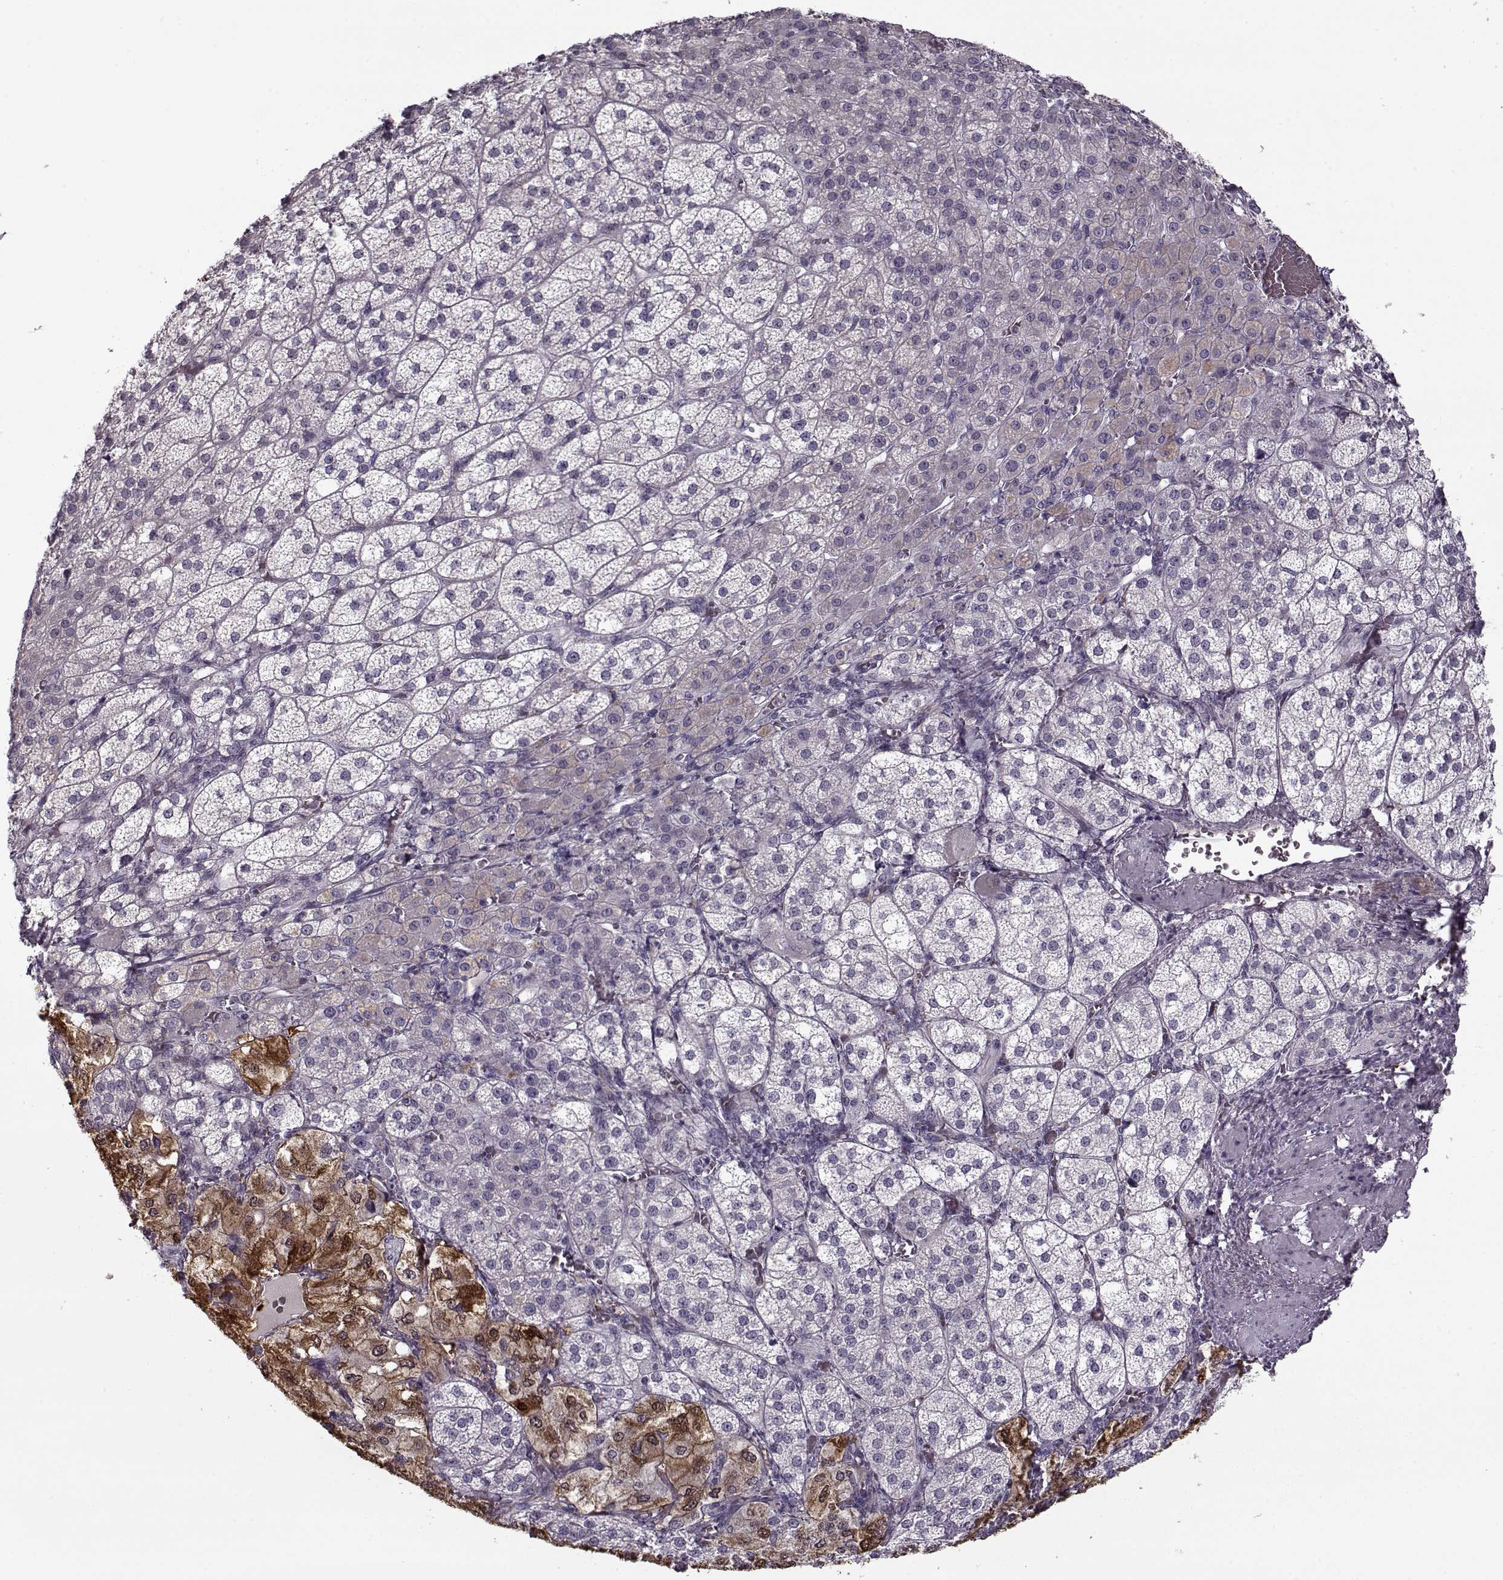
{"staining": {"intensity": "strong", "quantity": "25%-75%", "location": "cytoplasmic/membranous"}, "tissue": "adrenal gland", "cell_type": "Glandular cells", "image_type": "normal", "snomed": [{"axis": "morphology", "description": "Normal tissue, NOS"}, {"axis": "topography", "description": "Adrenal gland"}], "caption": "This image reveals unremarkable adrenal gland stained with immunohistochemistry to label a protein in brown. The cytoplasmic/membranous of glandular cells show strong positivity for the protein. Nuclei are counter-stained blue.", "gene": "PNMT", "patient": {"sex": "female", "age": 60}}